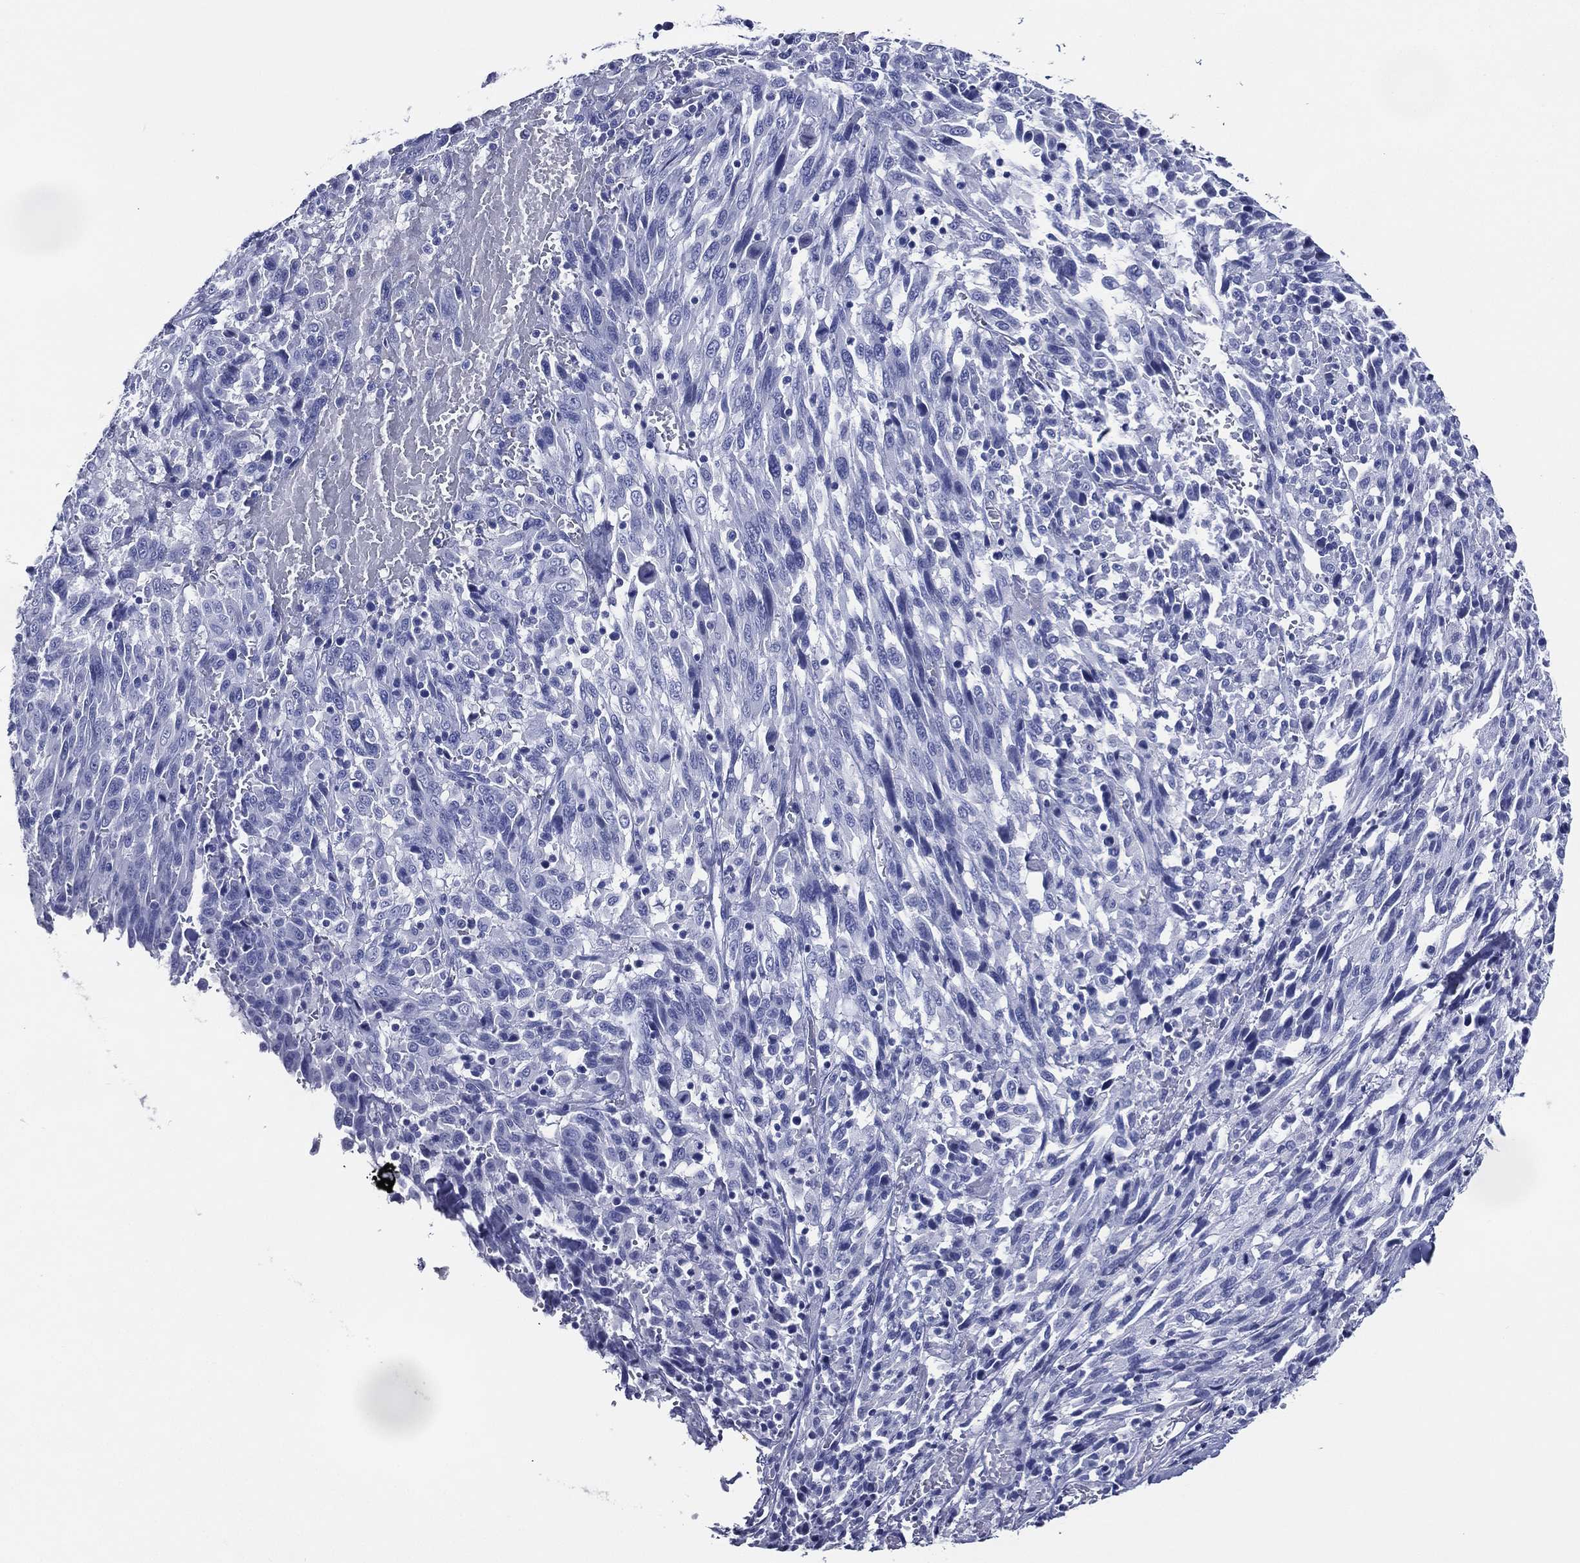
{"staining": {"intensity": "negative", "quantity": "none", "location": "none"}, "tissue": "melanoma", "cell_type": "Tumor cells", "image_type": "cancer", "snomed": [{"axis": "morphology", "description": "Malignant melanoma, NOS"}, {"axis": "topography", "description": "Skin"}], "caption": "The histopathology image reveals no significant positivity in tumor cells of malignant melanoma. (Immunohistochemistry, brightfield microscopy, high magnification).", "gene": "ACE2", "patient": {"sex": "female", "age": 91}}